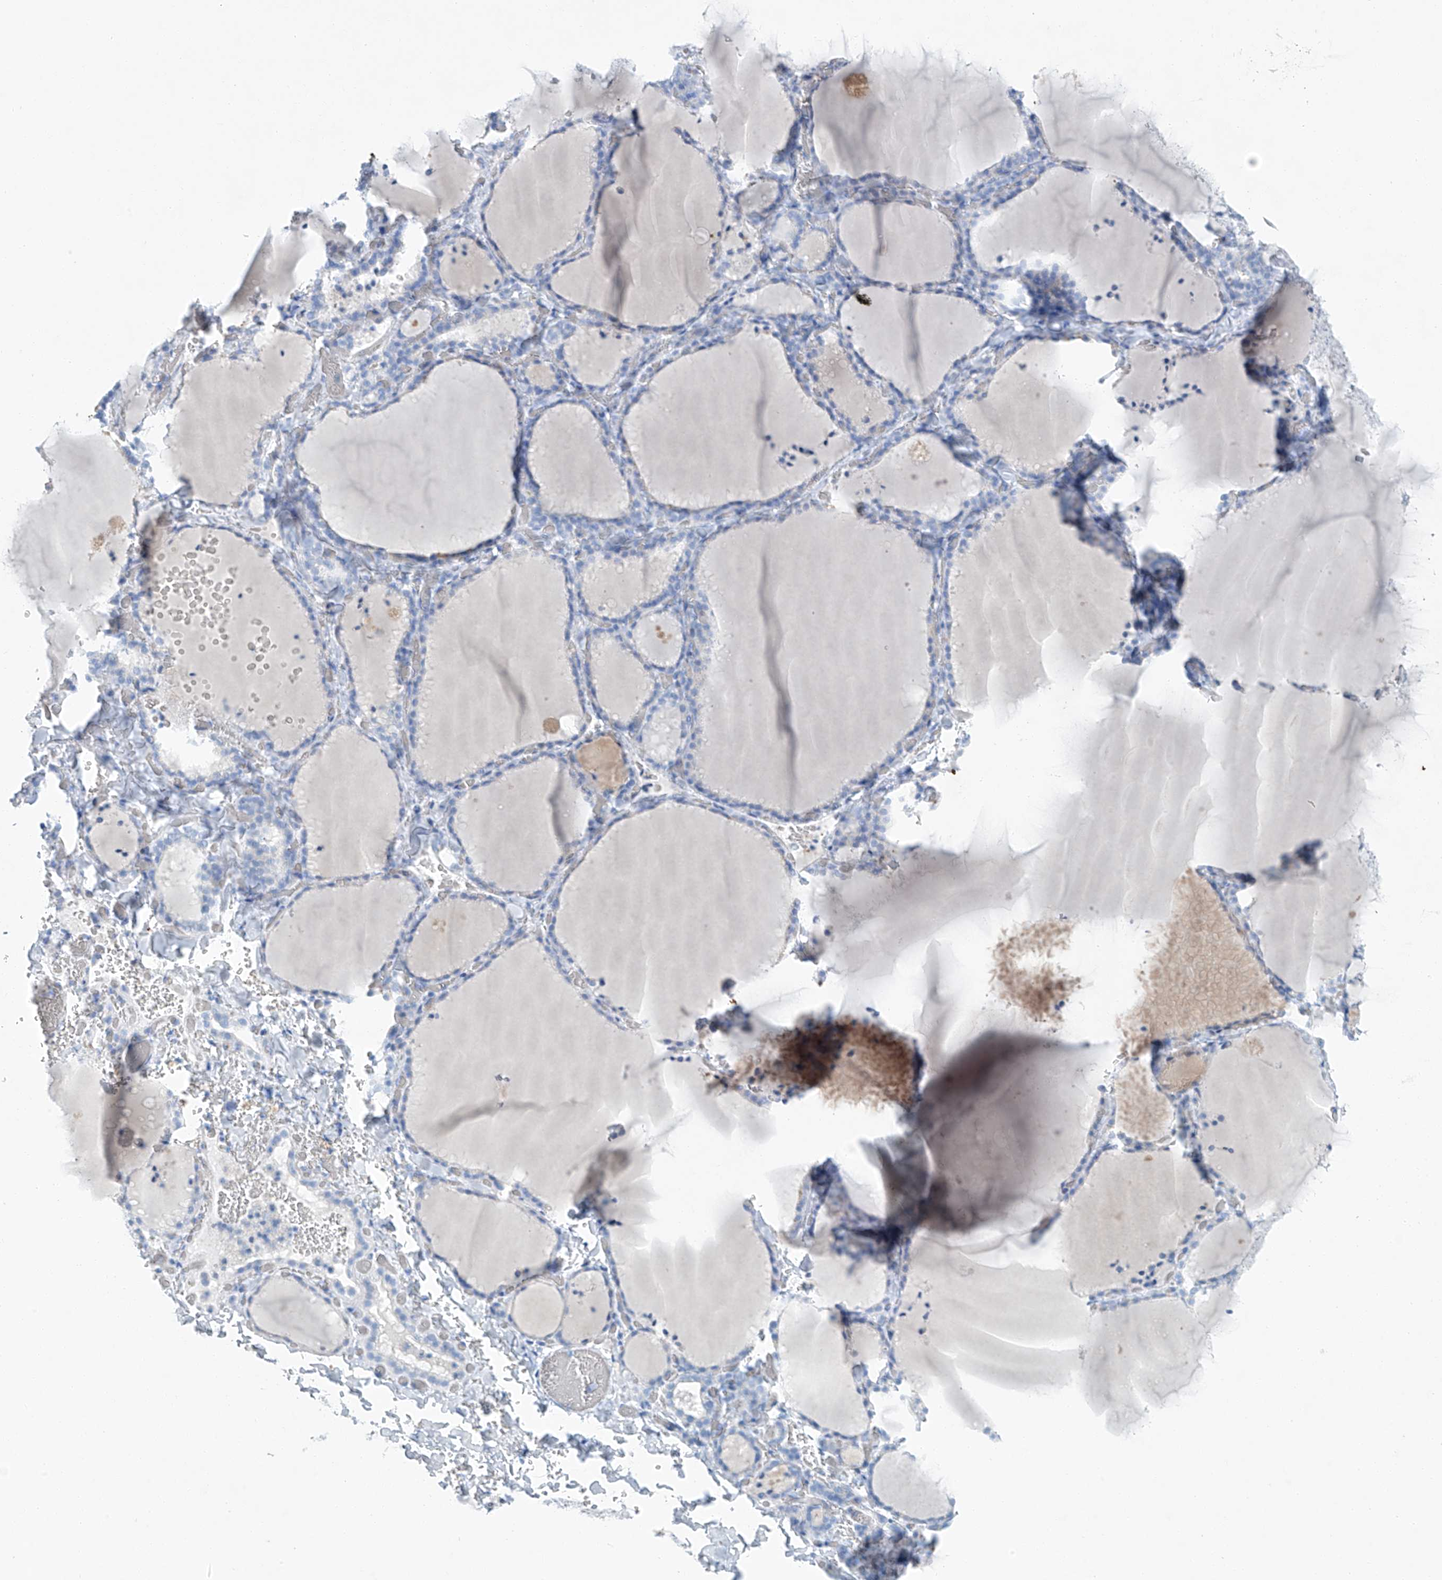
{"staining": {"intensity": "negative", "quantity": "none", "location": "none"}, "tissue": "thyroid gland", "cell_type": "Glandular cells", "image_type": "normal", "snomed": [{"axis": "morphology", "description": "Normal tissue, NOS"}, {"axis": "topography", "description": "Thyroid gland"}], "caption": "High power microscopy micrograph of an immunohistochemistry (IHC) histopathology image of unremarkable thyroid gland, revealing no significant staining in glandular cells.", "gene": "C1orf87", "patient": {"sex": "female", "age": 22}}